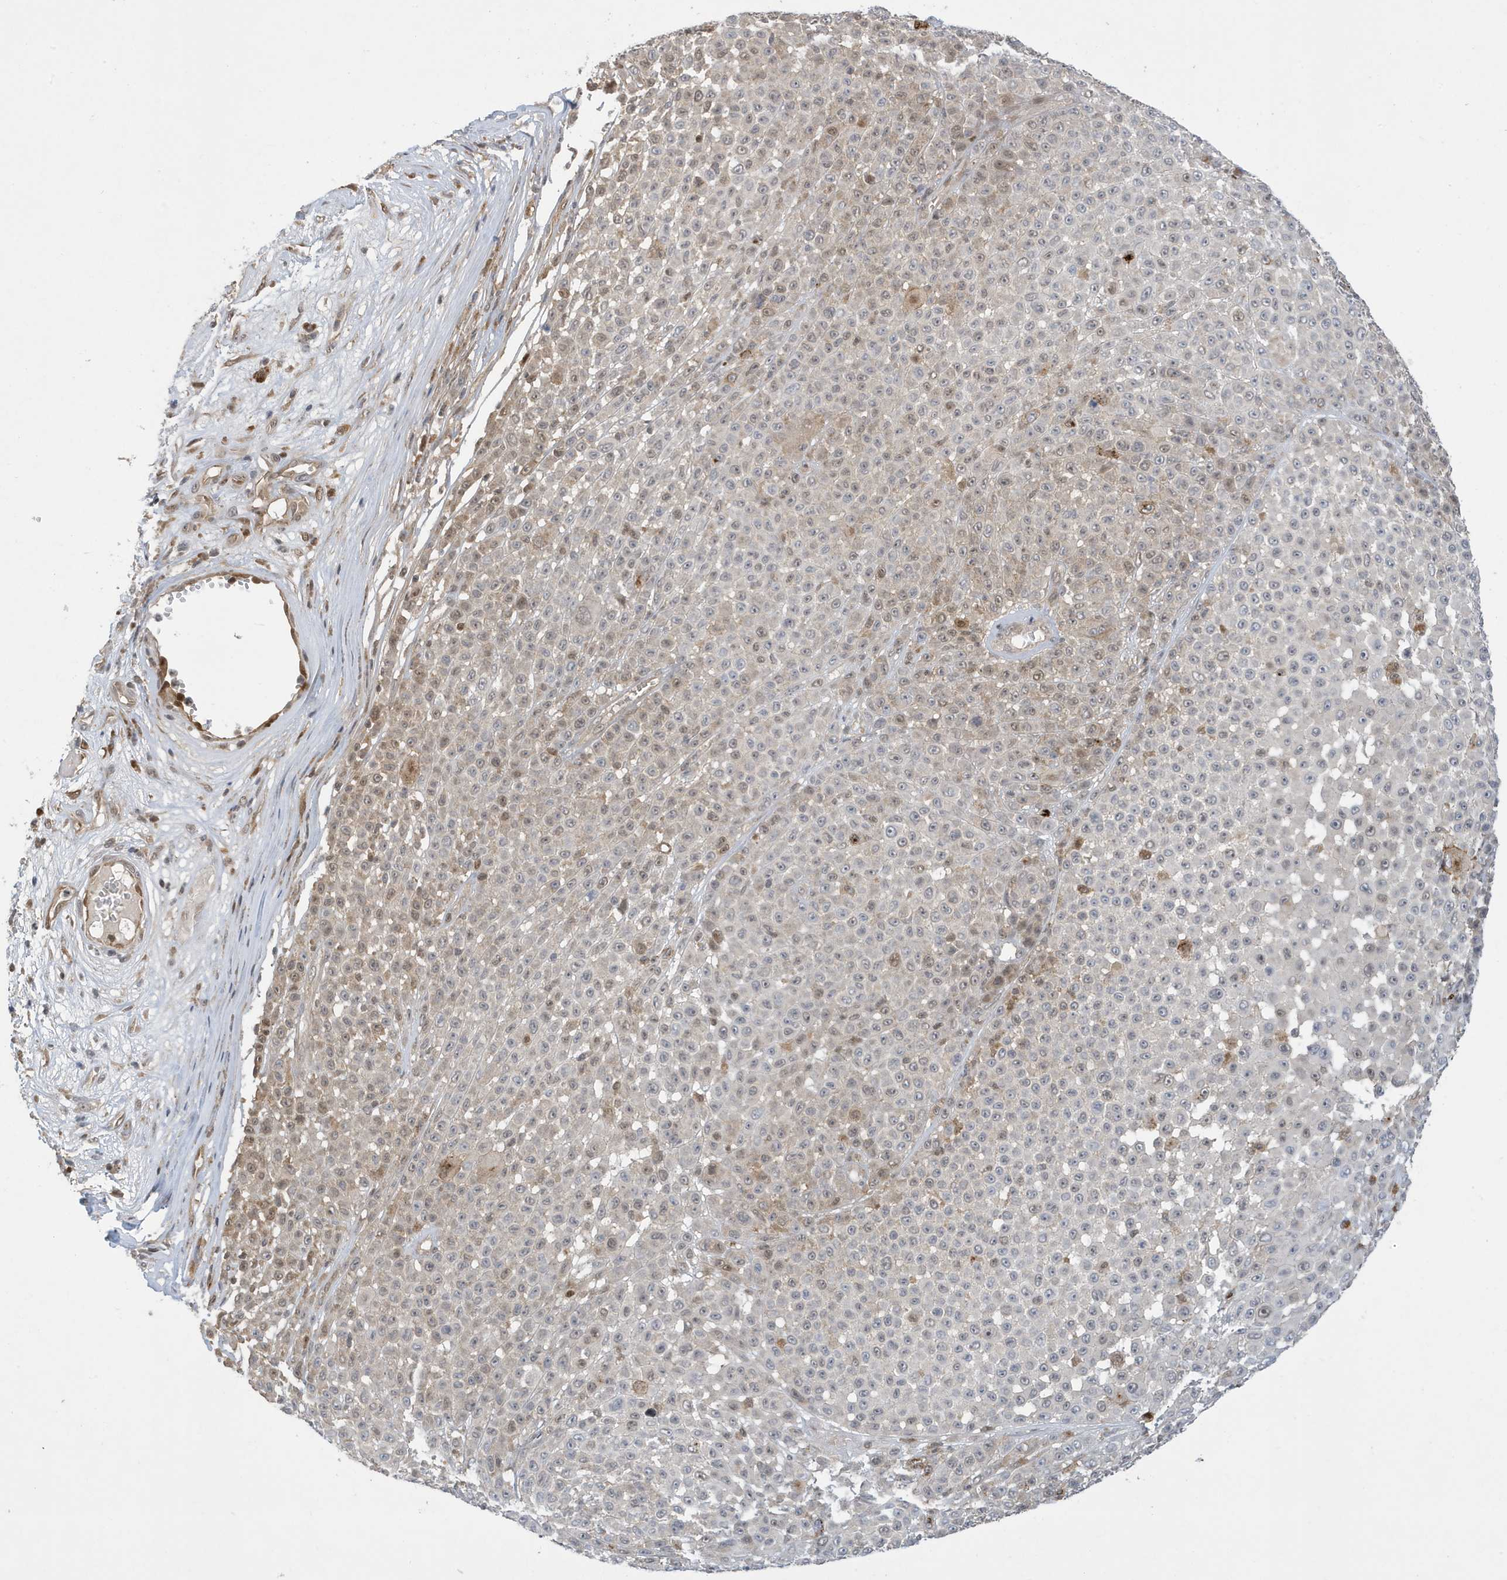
{"staining": {"intensity": "moderate", "quantity": "<25%", "location": "cytoplasmic/membranous,nuclear"}, "tissue": "melanoma", "cell_type": "Tumor cells", "image_type": "cancer", "snomed": [{"axis": "morphology", "description": "Malignant melanoma, NOS"}, {"axis": "topography", "description": "Skin"}], "caption": "Immunohistochemical staining of human malignant melanoma exhibits low levels of moderate cytoplasmic/membranous and nuclear expression in about <25% of tumor cells. (DAB IHC with brightfield microscopy, high magnification).", "gene": "NCOA7", "patient": {"sex": "female", "age": 94}}